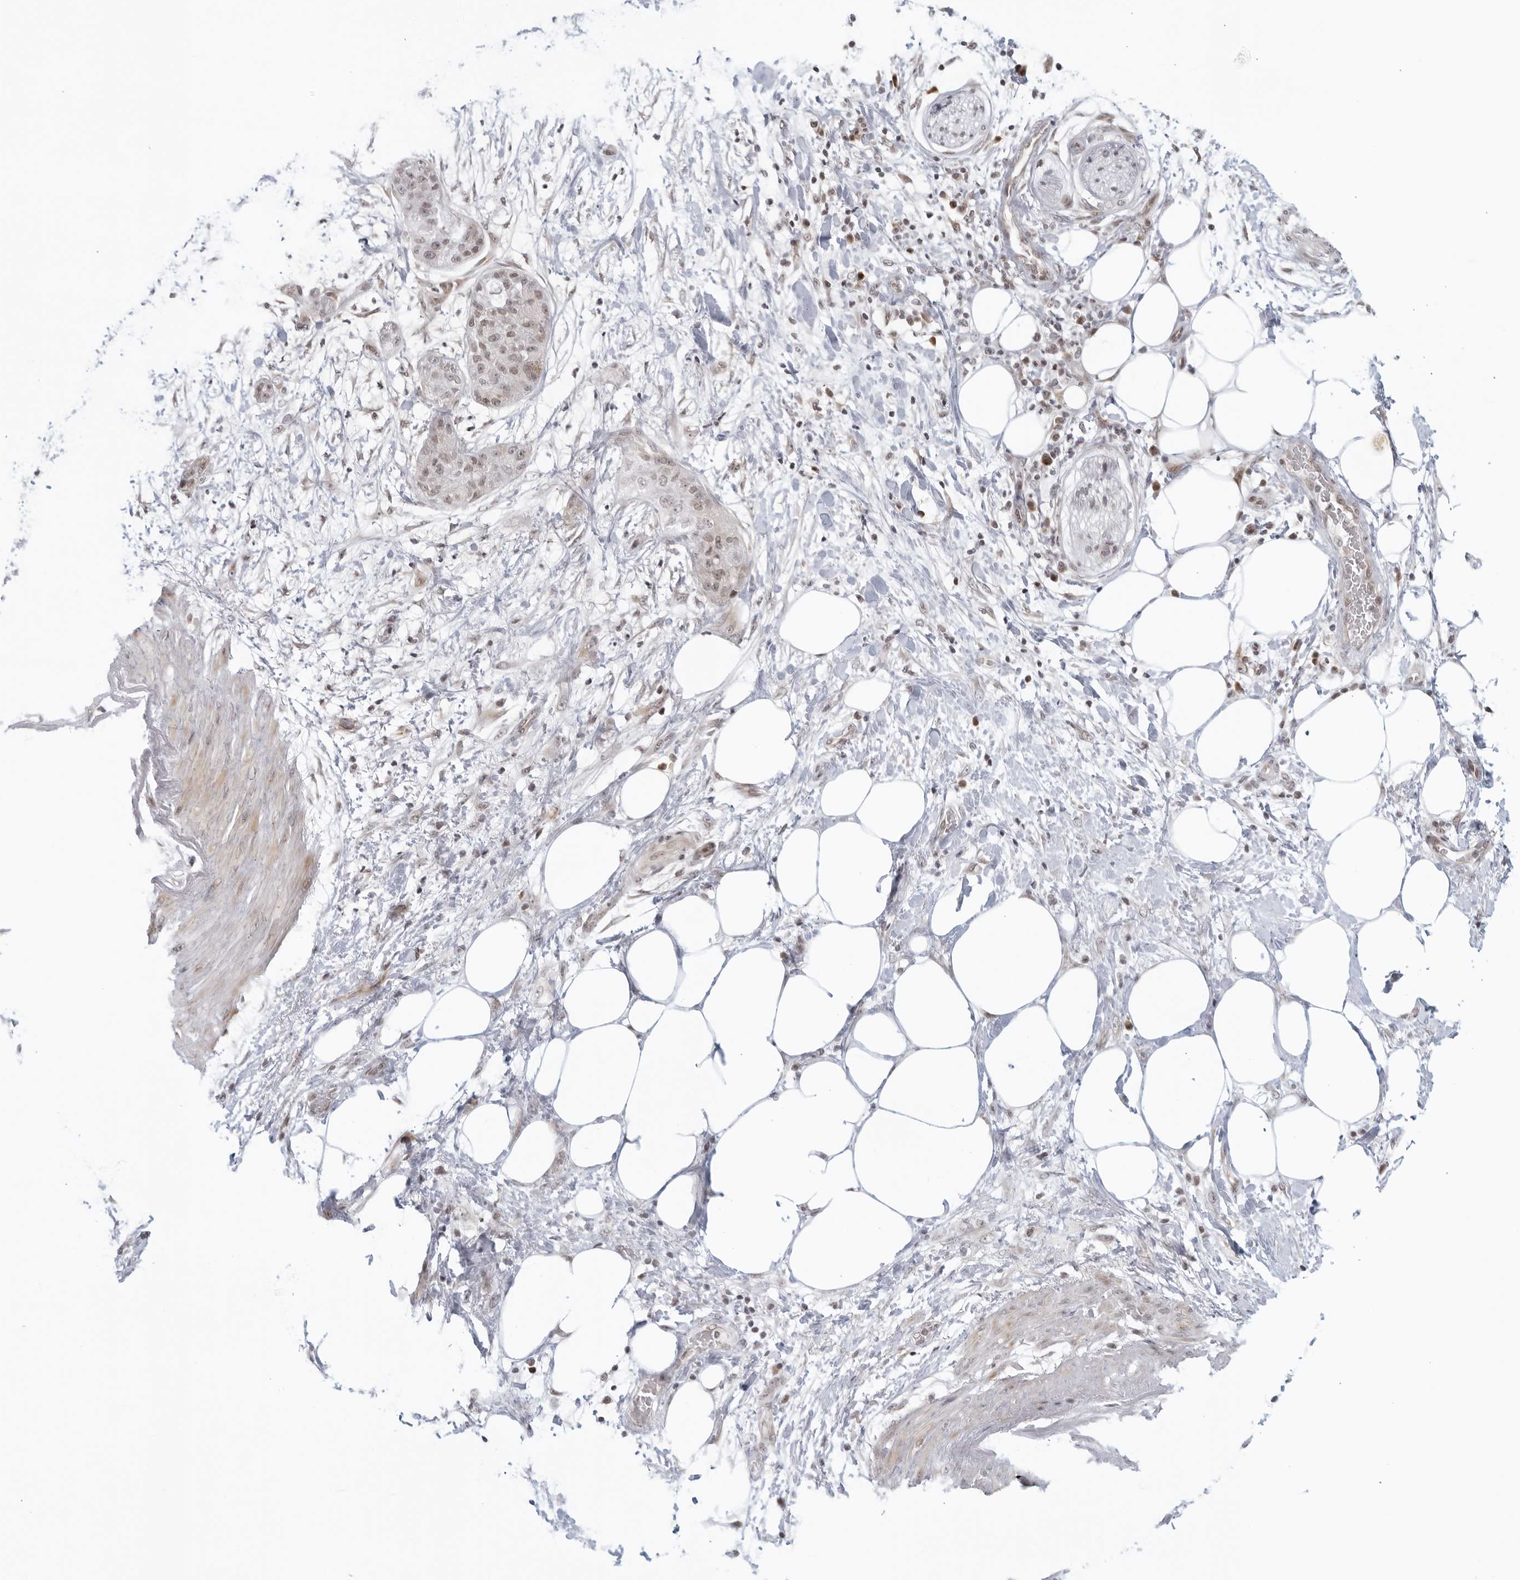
{"staining": {"intensity": "weak", "quantity": "<25%", "location": "cytoplasmic/membranous,nuclear"}, "tissue": "pancreatic cancer", "cell_type": "Tumor cells", "image_type": "cancer", "snomed": [{"axis": "morphology", "description": "Adenocarcinoma, NOS"}, {"axis": "topography", "description": "Pancreas"}], "caption": "Pancreatic adenocarcinoma was stained to show a protein in brown. There is no significant staining in tumor cells.", "gene": "RAB11FIP3", "patient": {"sex": "female", "age": 78}}